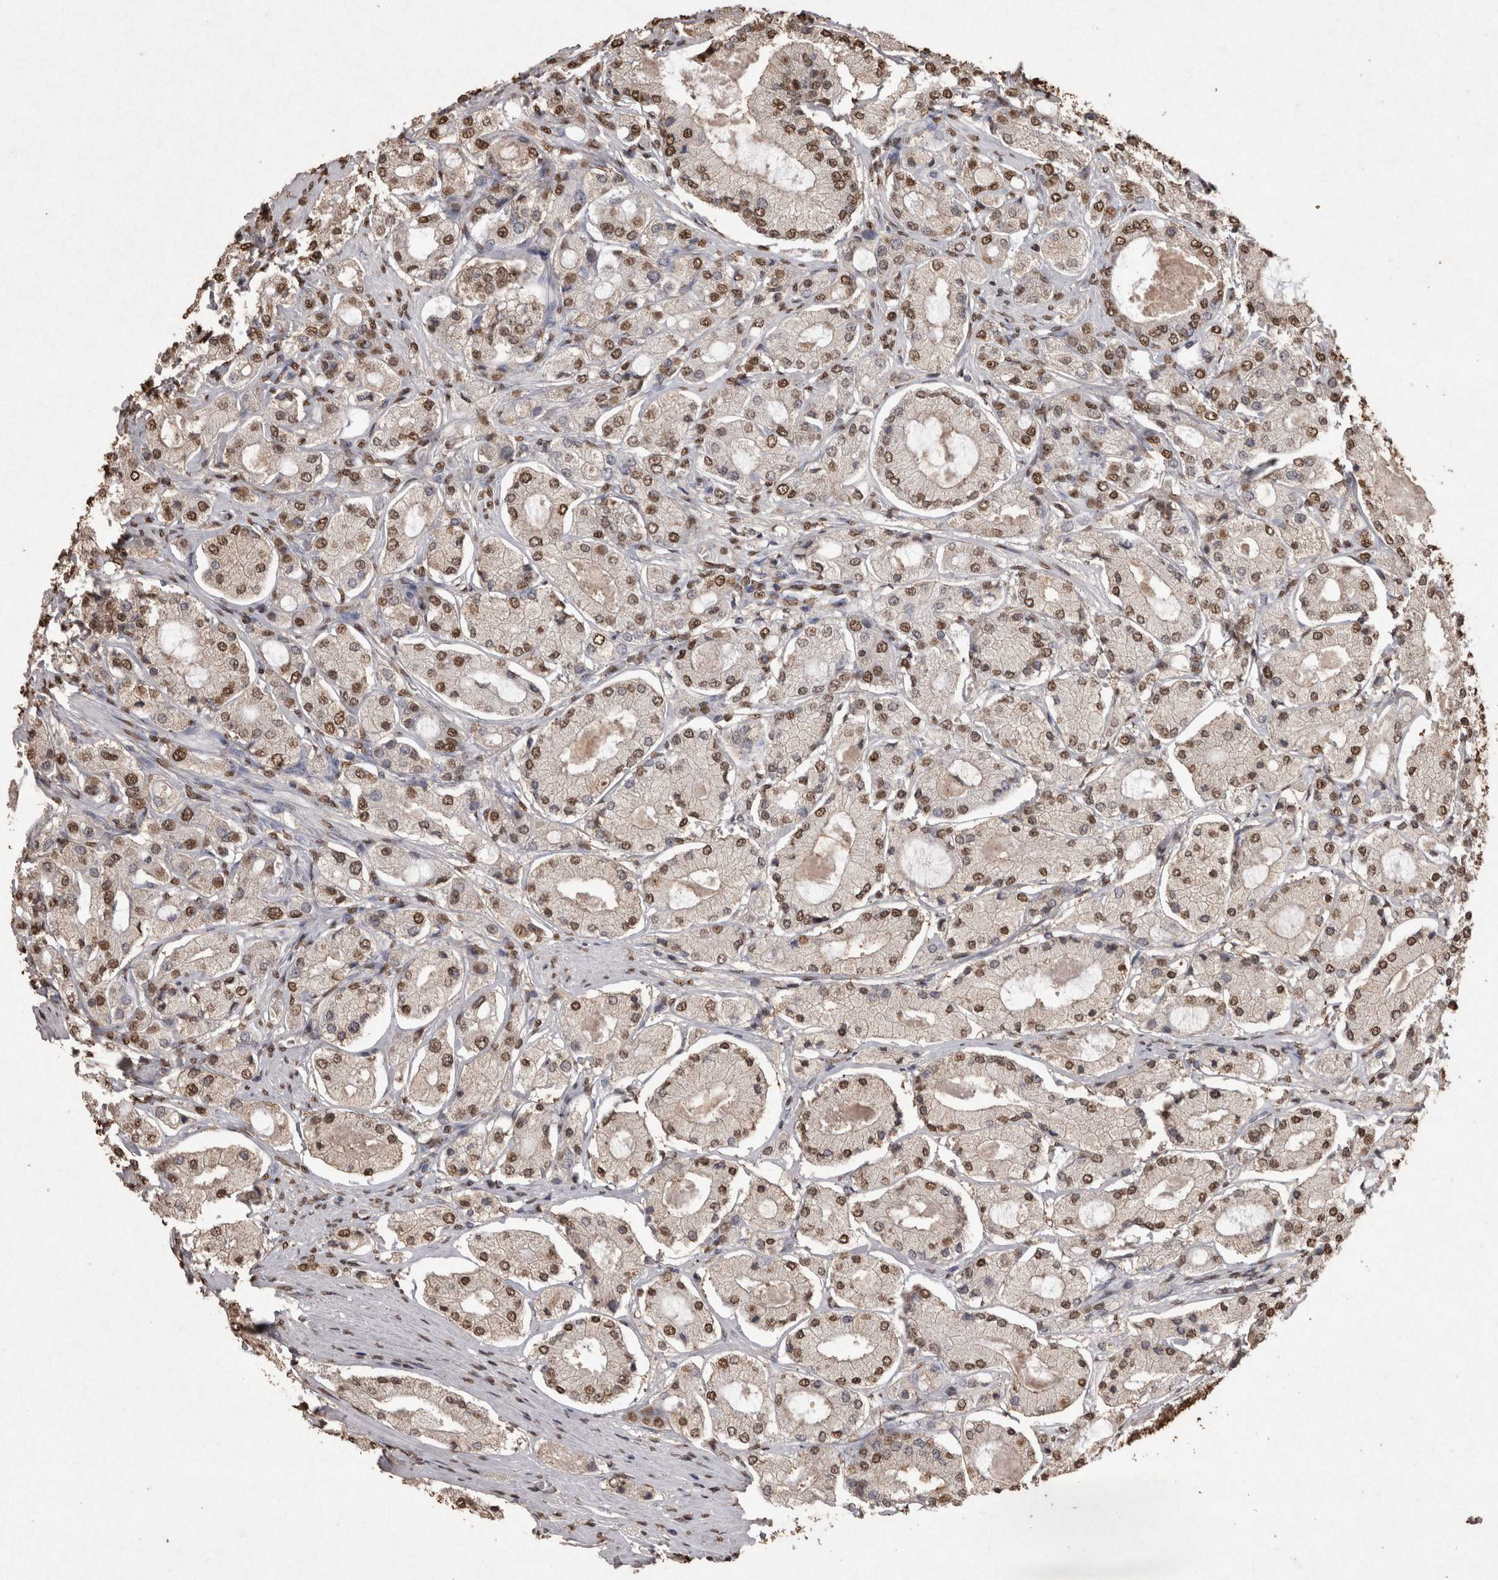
{"staining": {"intensity": "moderate", "quantity": ">75%", "location": "nuclear"}, "tissue": "prostate cancer", "cell_type": "Tumor cells", "image_type": "cancer", "snomed": [{"axis": "morphology", "description": "Adenocarcinoma, High grade"}, {"axis": "topography", "description": "Prostate"}], "caption": "The histopathology image displays staining of high-grade adenocarcinoma (prostate), revealing moderate nuclear protein expression (brown color) within tumor cells. (Brightfield microscopy of DAB IHC at high magnification).", "gene": "POU5F1", "patient": {"sex": "male", "age": 65}}